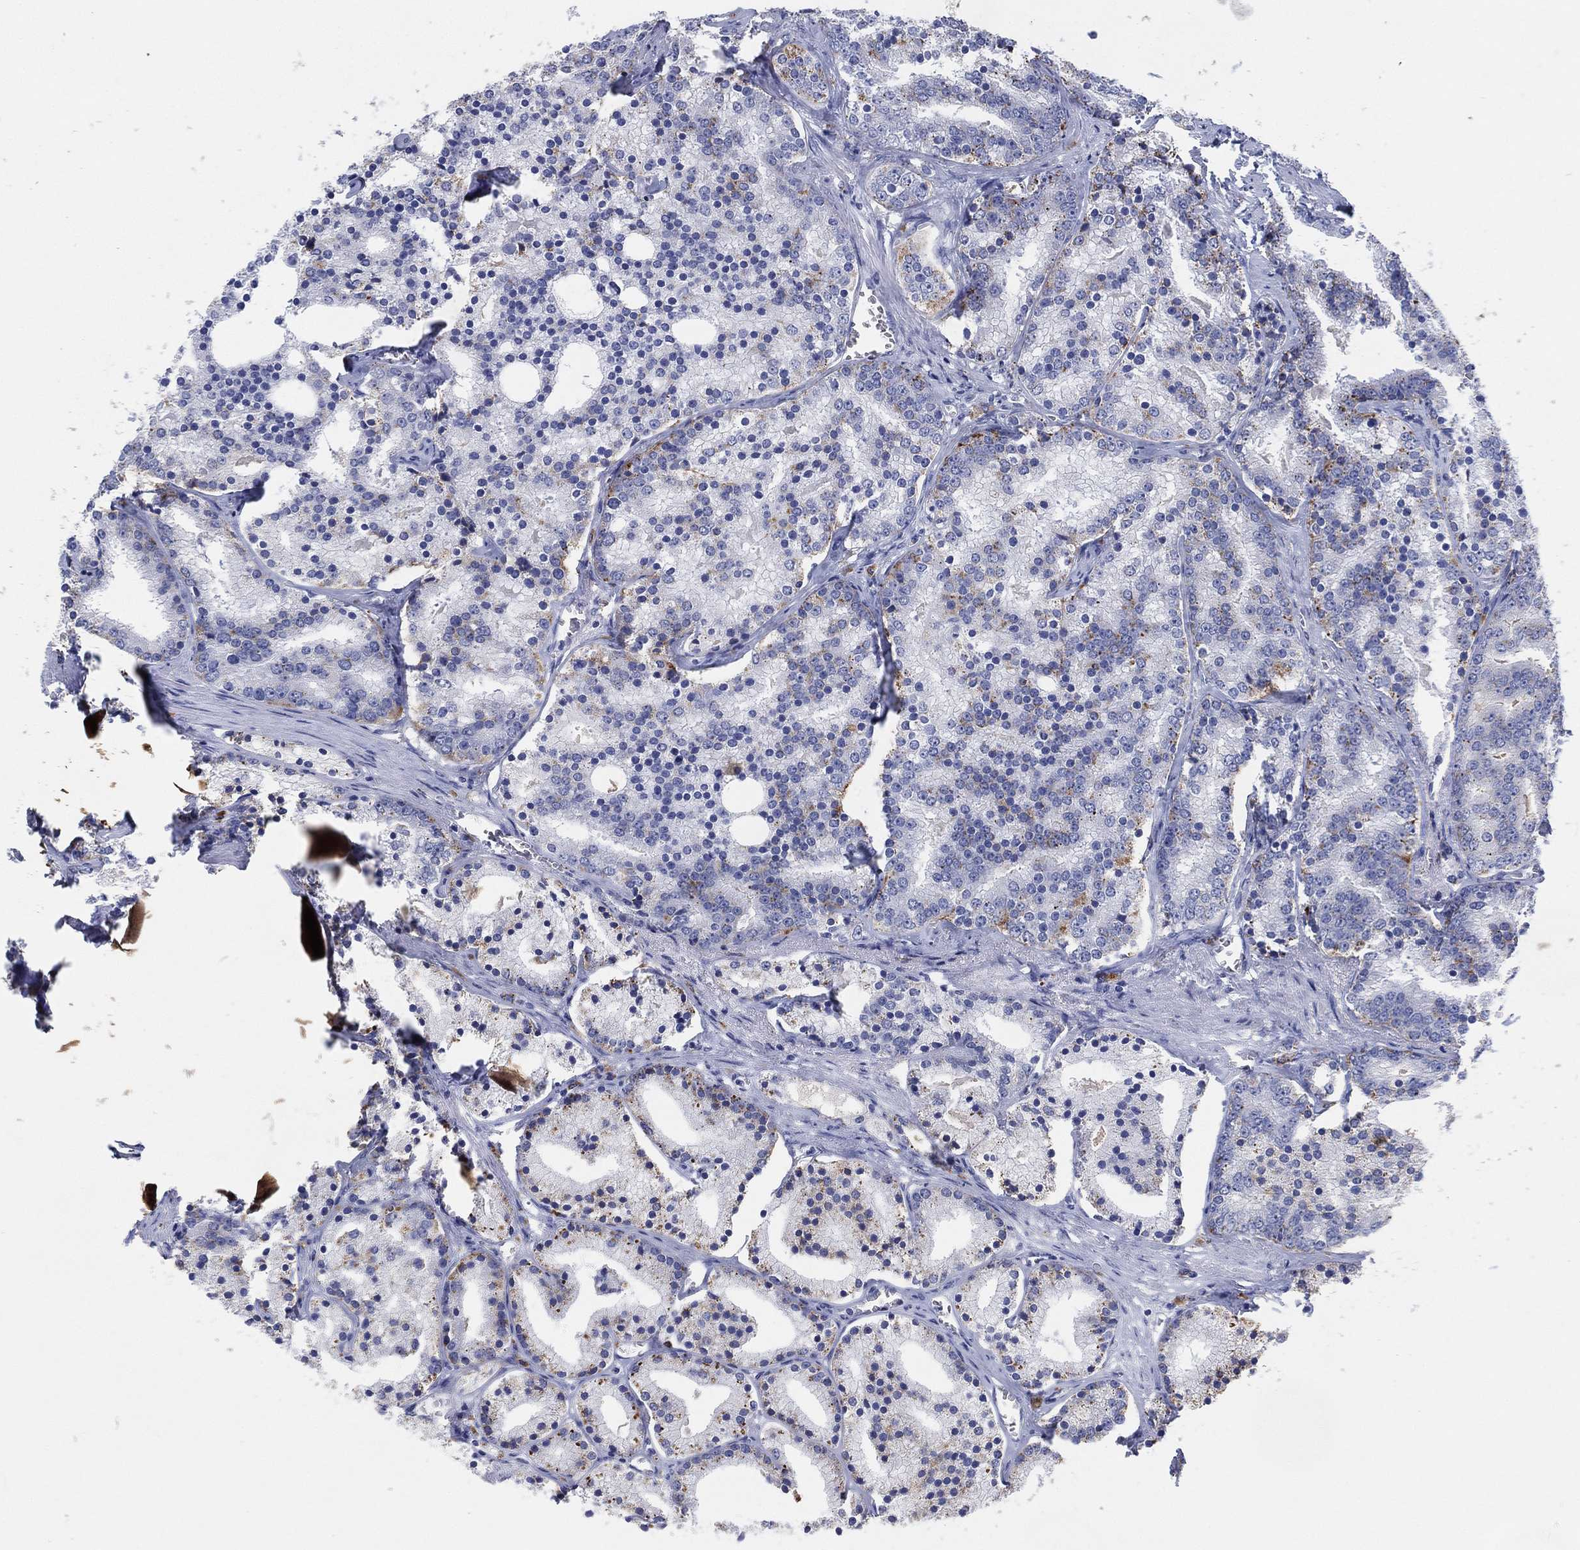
{"staining": {"intensity": "negative", "quantity": "none", "location": "none"}, "tissue": "prostate cancer", "cell_type": "Tumor cells", "image_type": "cancer", "snomed": [{"axis": "morphology", "description": "Adenocarcinoma, NOS"}, {"axis": "topography", "description": "Prostate"}], "caption": "Tumor cells are negative for brown protein staining in prostate cancer (adenocarcinoma).", "gene": "GALNS", "patient": {"sex": "male", "age": 69}}